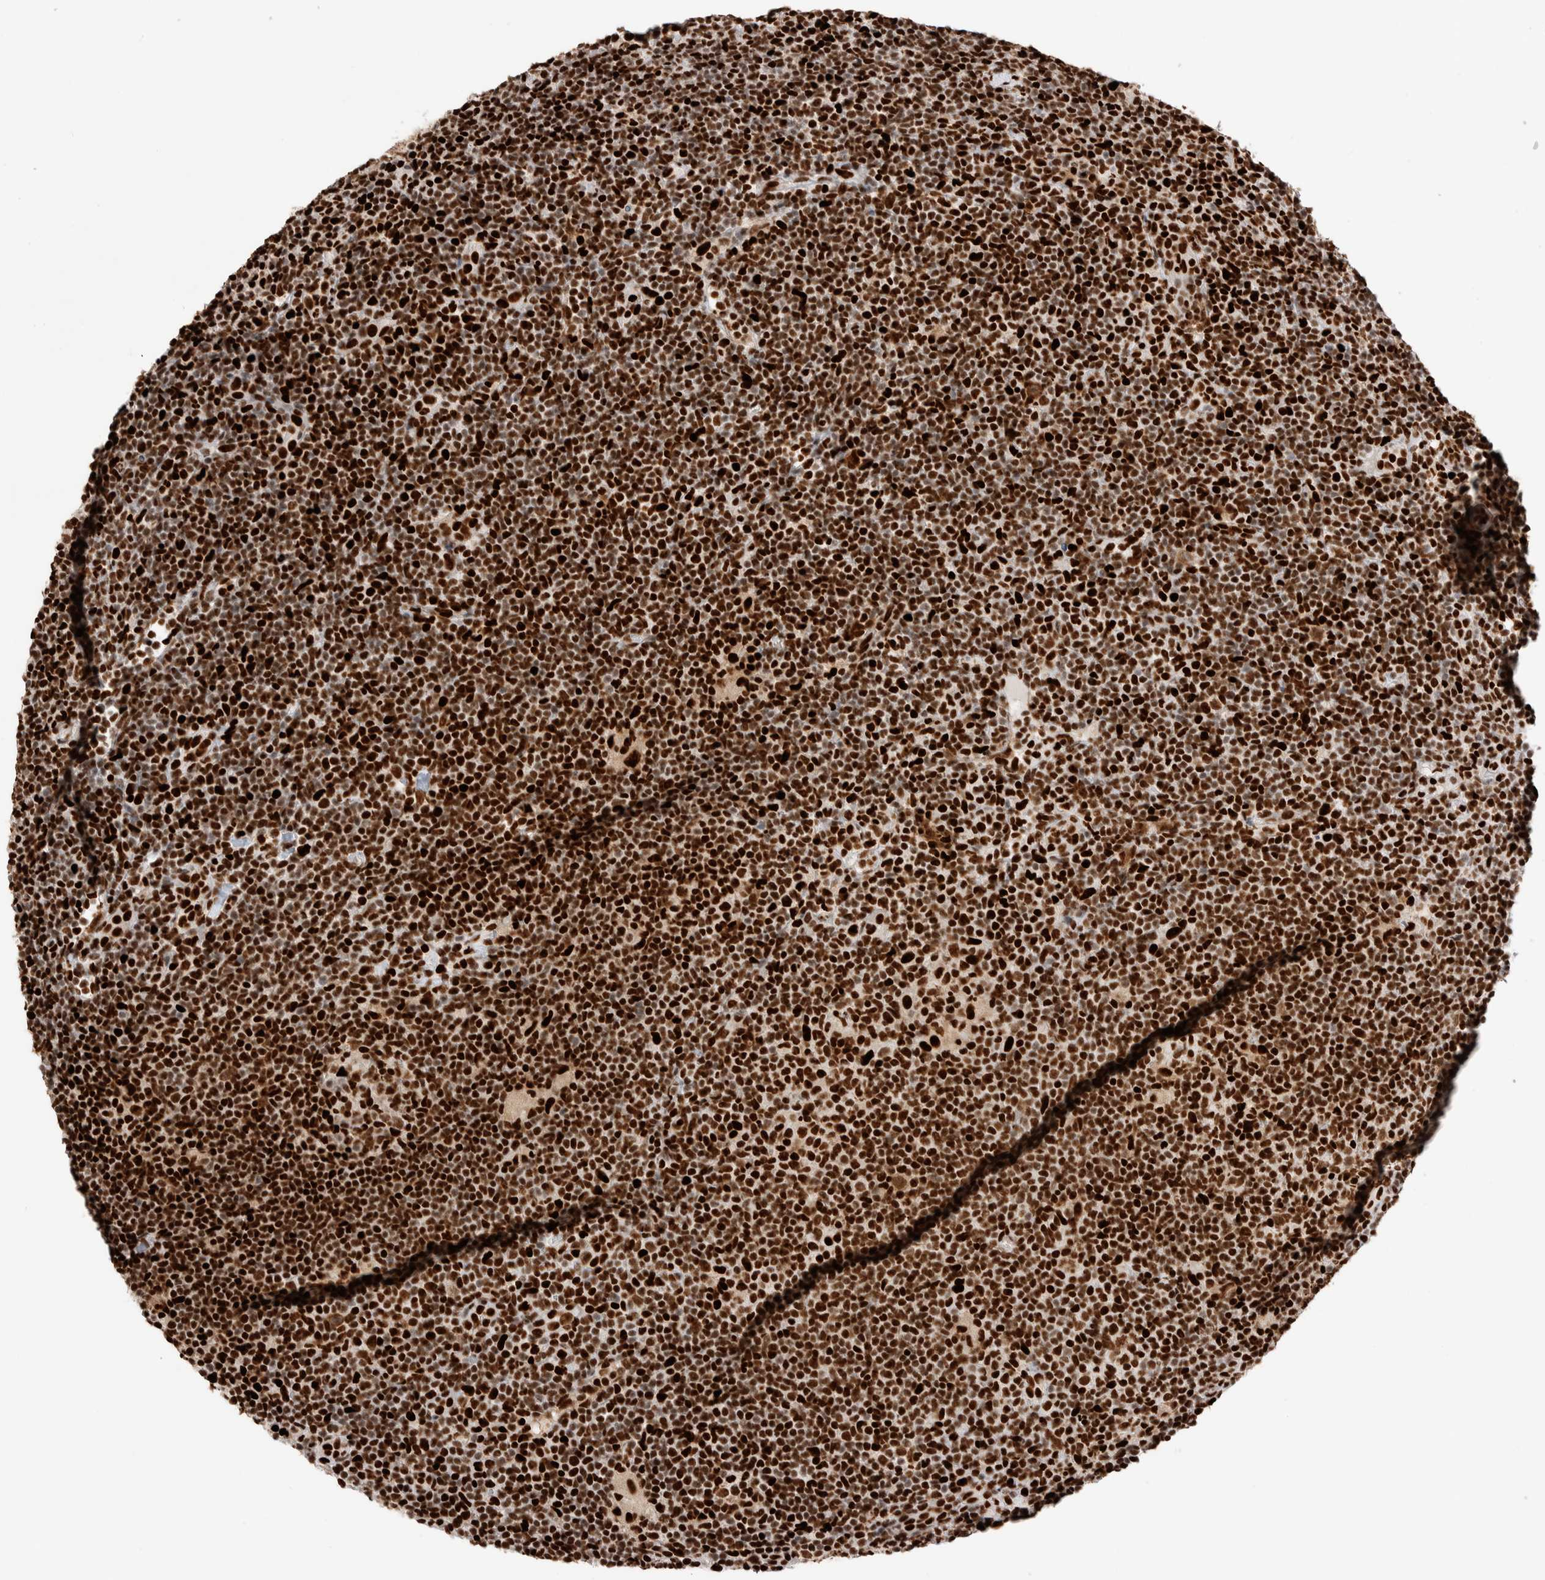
{"staining": {"intensity": "moderate", "quantity": ">75%", "location": "cytoplasmic/membranous,nuclear"}, "tissue": "lymphoma", "cell_type": "Tumor cells", "image_type": "cancer", "snomed": [{"axis": "morphology", "description": "Hodgkin's disease, NOS"}, {"axis": "topography", "description": "Lymph node"}], "caption": "Immunohistochemical staining of human lymphoma exhibits medium levels of moderate cytoplasmic/membranous and nuclear expression in approximately >75% of tumor cells.", "gene": "RNASEK-C17orf49", "patient": {"sex": "female", "age": 57}}